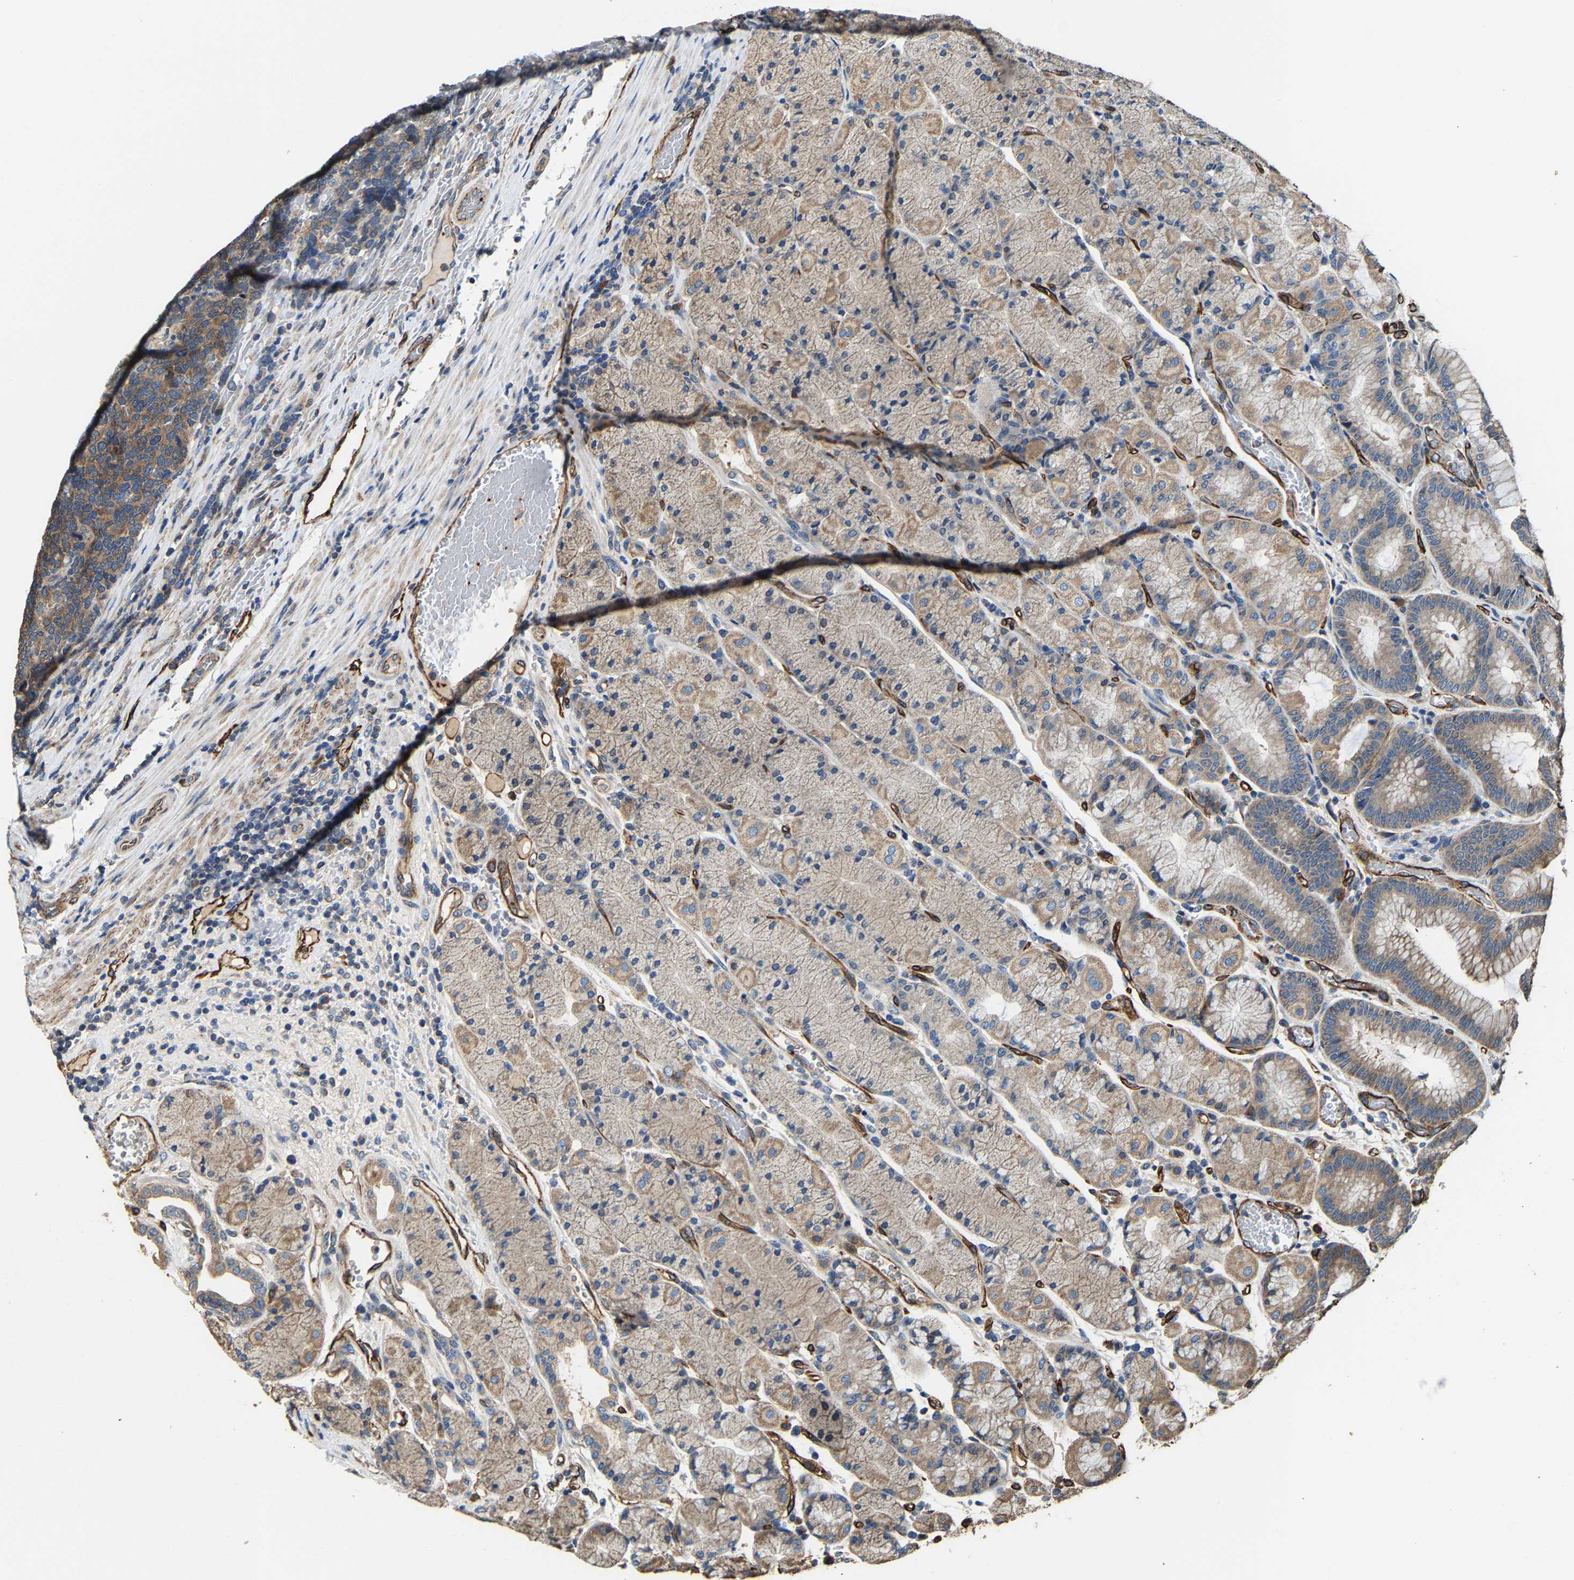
{"staining": {"intensity": "moderate", "quantity": ">75%", "location": "cytoplasmic/membranous"}, "tissue": "stomach", "cell_type": "Glandular cells", "image_type": "normal", "snomed": [{"axis": "morphology", "description": "Normal tissue, NOS"}, {"axis": "morphology", "description": "Carcinoid, malignant, NOS"}, {"axis": "topography", "description": "Stomach, upper"}], "caption": "This photomicrograph shows immunohistochemistry staining of normal human stomach, with medium moderate cytoplasmic/membranous positivity in about >75% of glandular cells.", "gene": "GFRA3", "patient": {"sex": "male", "age": 39}}